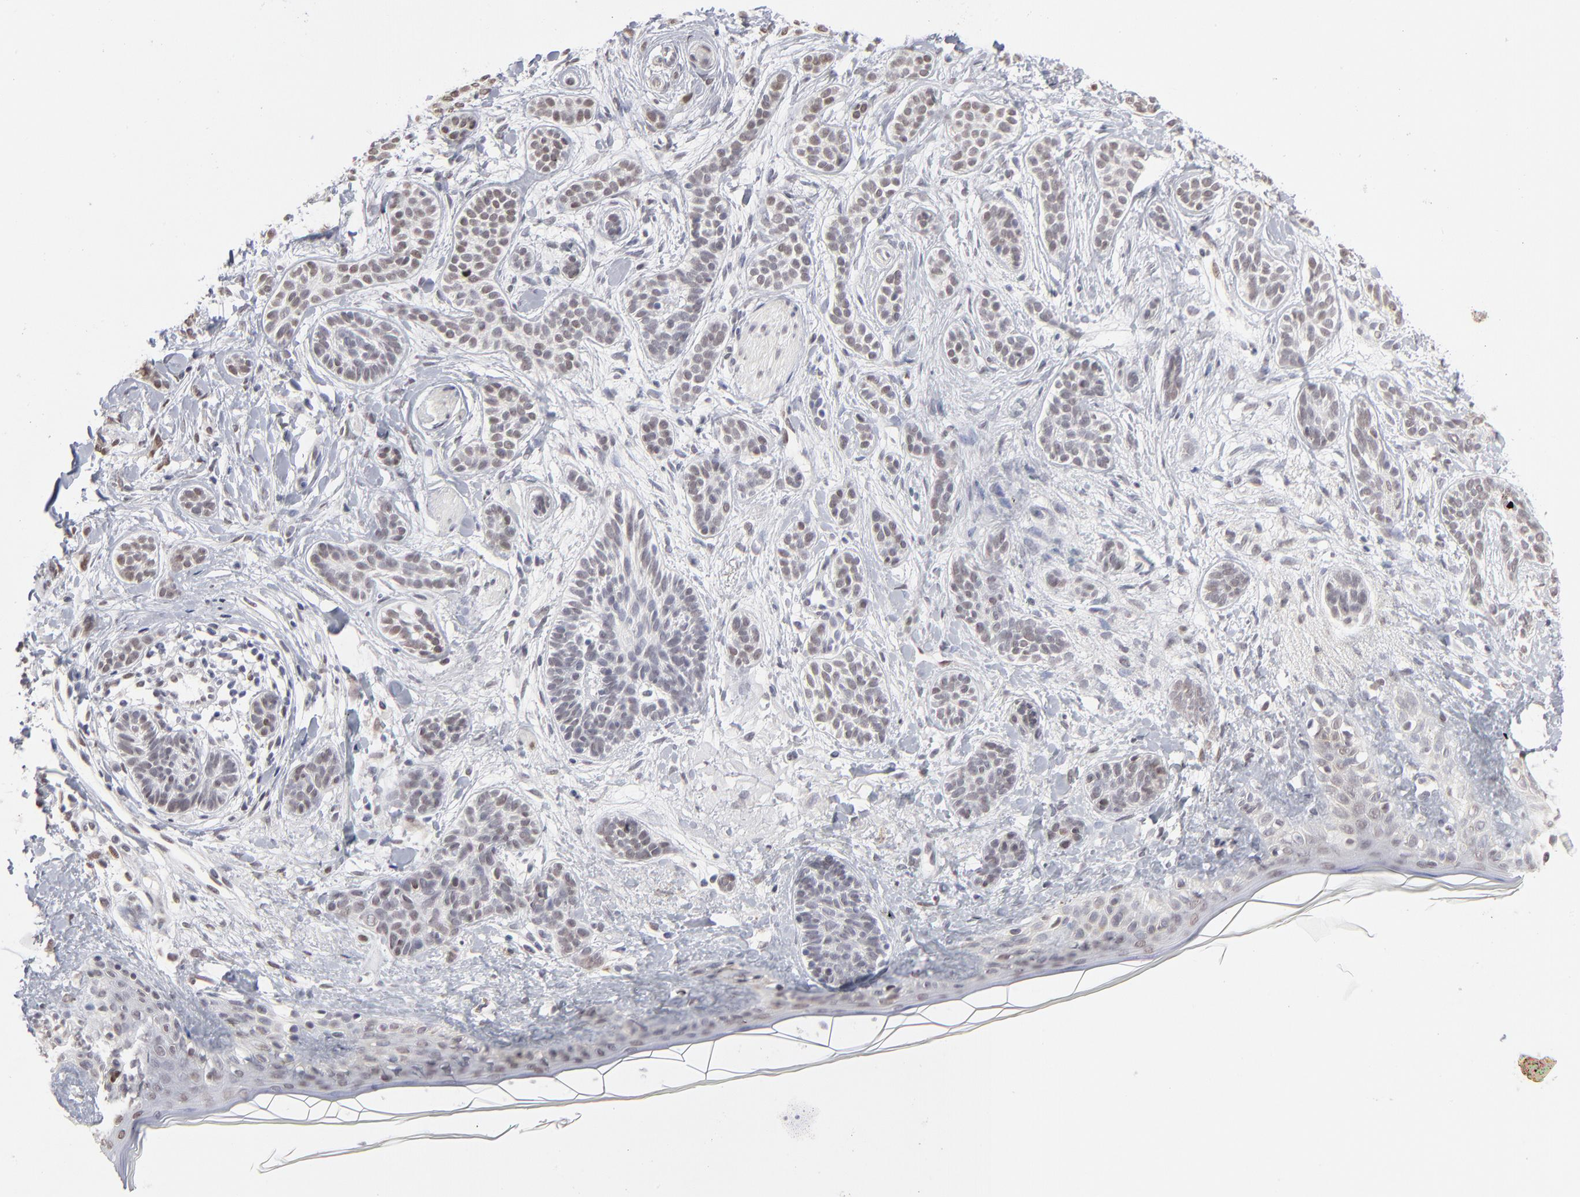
{"staining": {"intensity": "weak", "quantity": "25%-75%", "location": "nuclear"}, "tissue": "skin cancer", "cell_type": "Tumor cells", "image_type": "cancer", "snomed": [{"axis": "morphology", "description": "Normal tissue, NOS"}, {"axis": "morphology", "description": "Basal cell carcinoma"}, {"axis": "topography", "description": "Skin"}], "caption": "Skin cancer (basal cell carcinoma) stained with a protein marker exhibits weak staining in tumor cells.", "gene": "RBM3", "patient": {"sex": "male", "age": 63}}